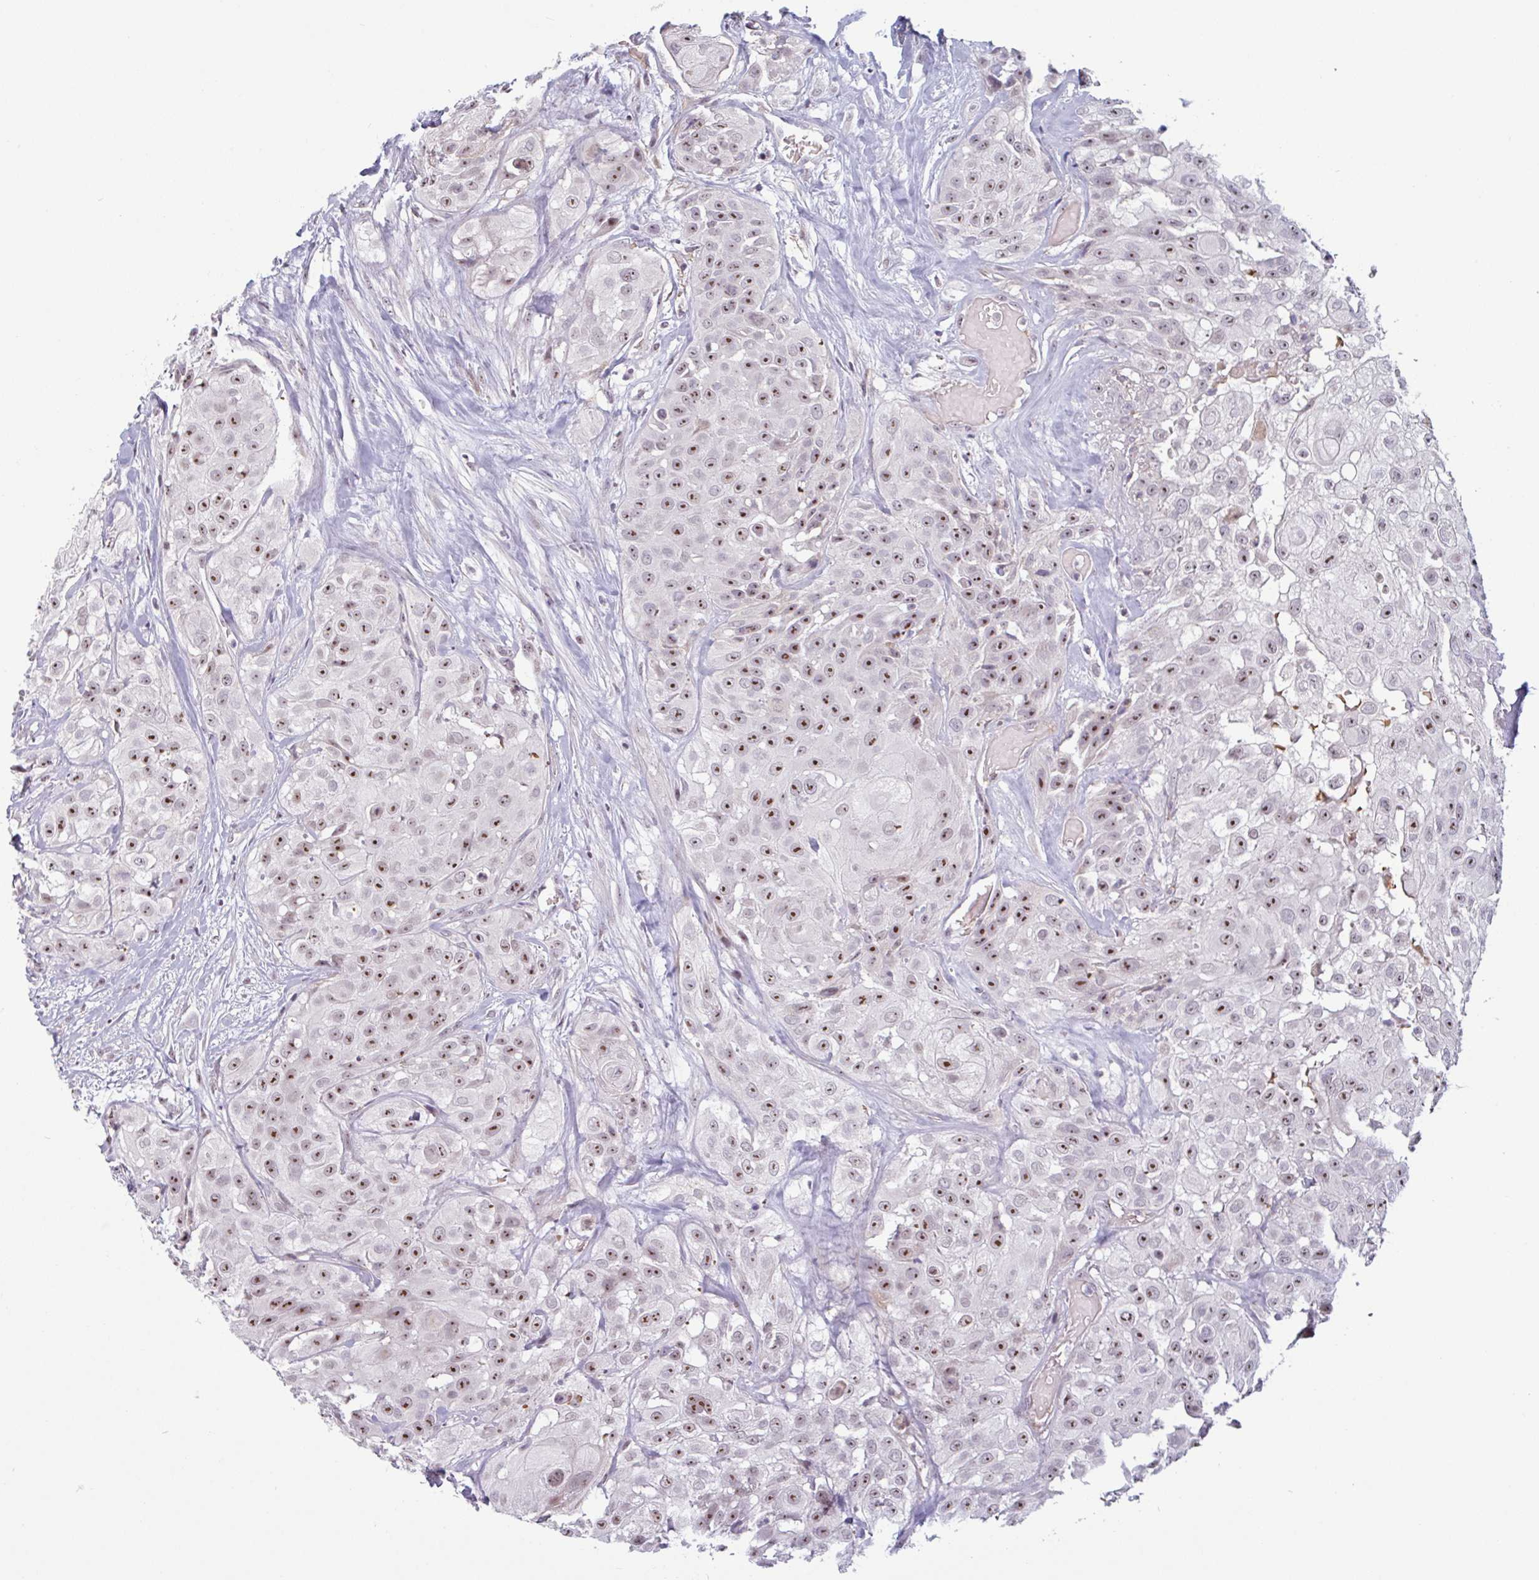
{"staining": {"intensity": "moderate", "quantity": ">75%", "location": "nuclear"}, "tissue": "head and neck cancer", "cell_type": "Tumor cells", "image_type": "cancer", "snomed": [{"axis": "morphology", "description": "Squamous cell carcinoma, NOS"}, {"axis": "topography", "description": "Head-Neck"}], "caption": "Moderate nuclear protein expression is appreciated in approximately >75% of tumor cells in squamous cell carcinoma (head and neck).", "gene": "TMEM119", "patient": {"sex": "male", "age": 83}}